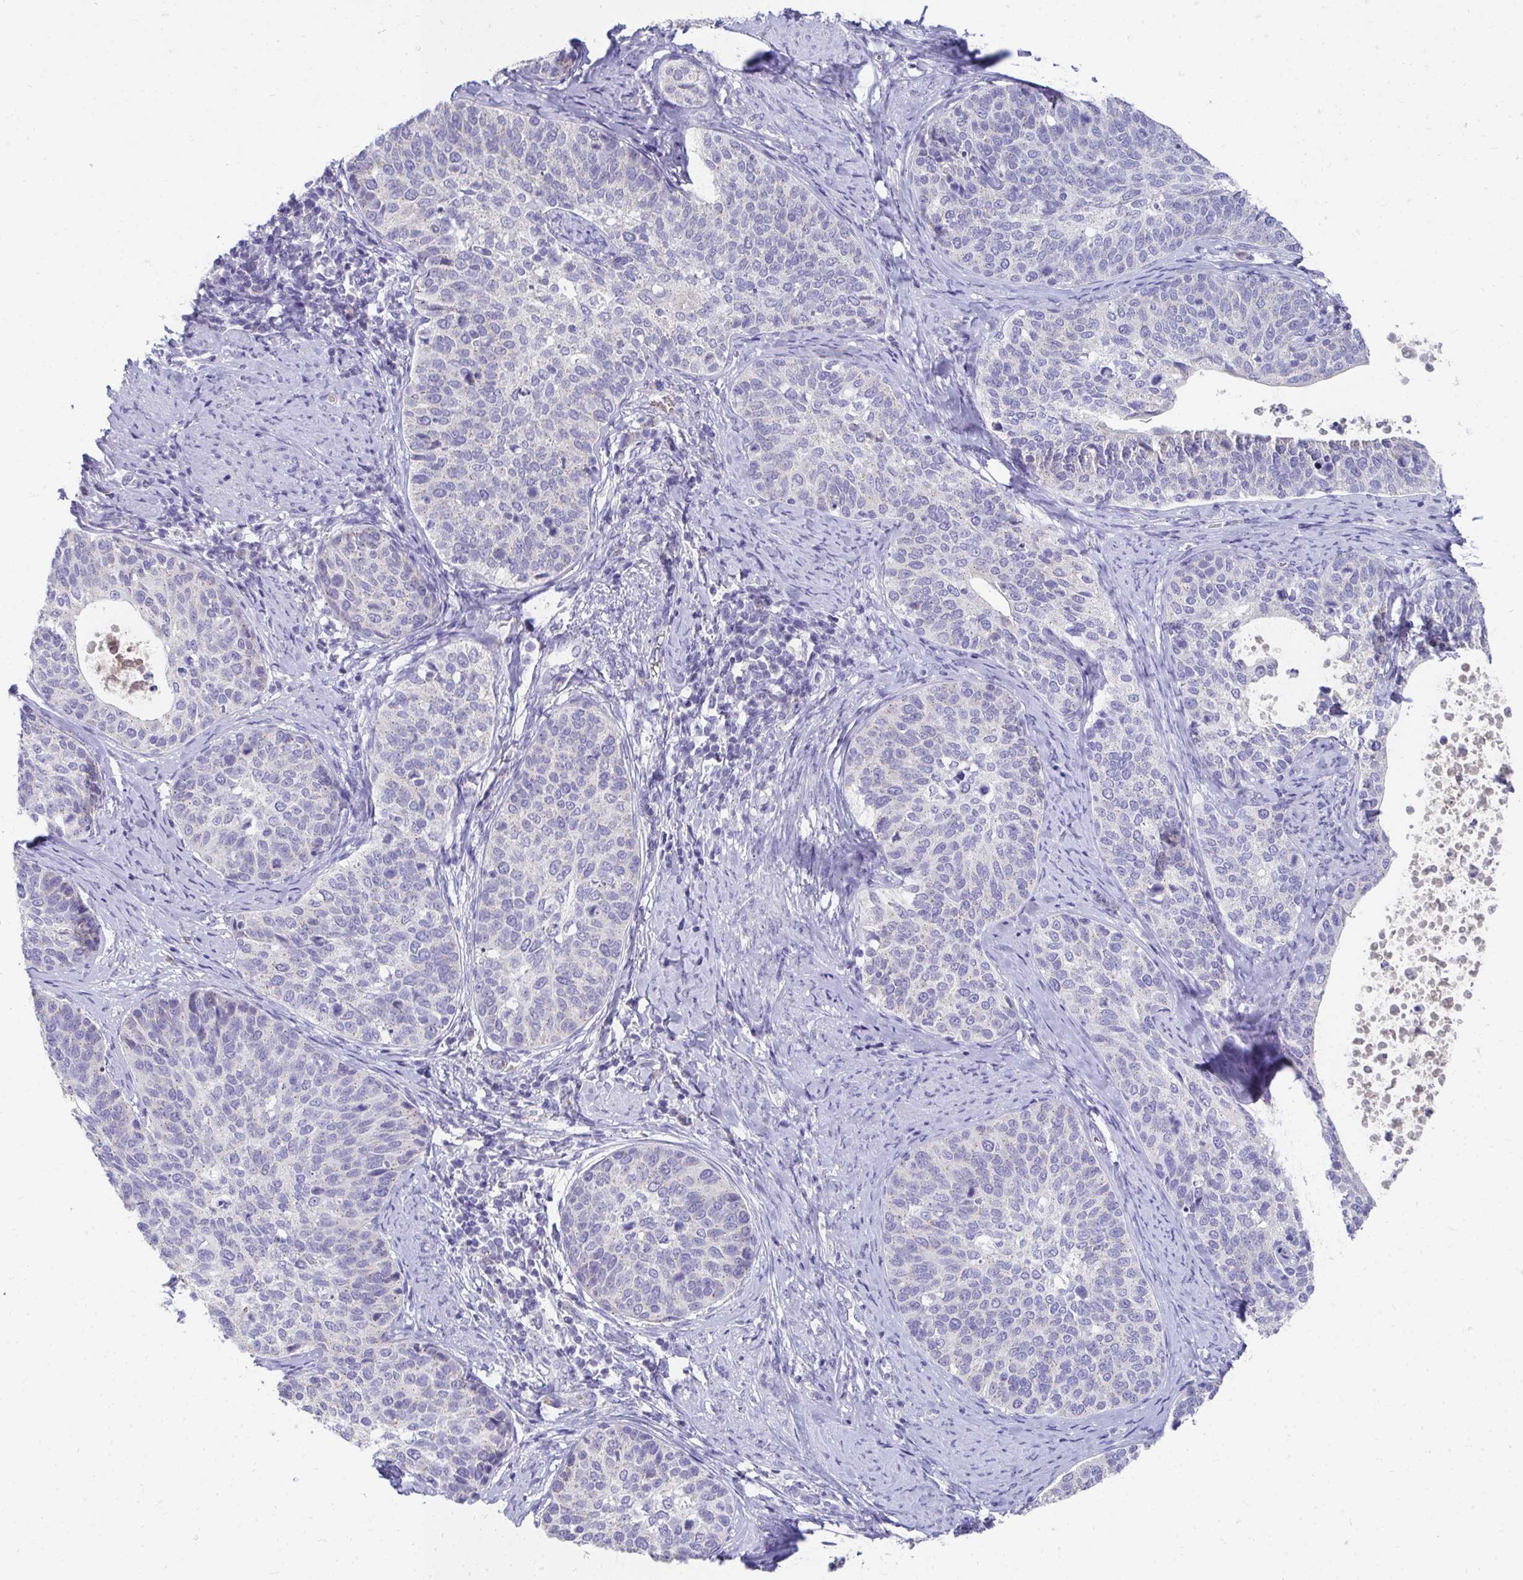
{"staining": {"intensity": "negative", "quantity": "none", "location": "none"}, "tissue": "cervical cancer", "cell_type": "Tumor cells", "image_type": "cancer", "snomed": [{"axis": "morphology", "description": "Squamous cell carcinoma, NOS"}, {"axis": "topography", "description": "Cervix"}], "caption": "Tumor cells are negative for brown protein staining in cervical cancer (squamous cell carcinoma).", "gene": "TMPRSS2", "patient": {"sex": "female", "age": 69}}